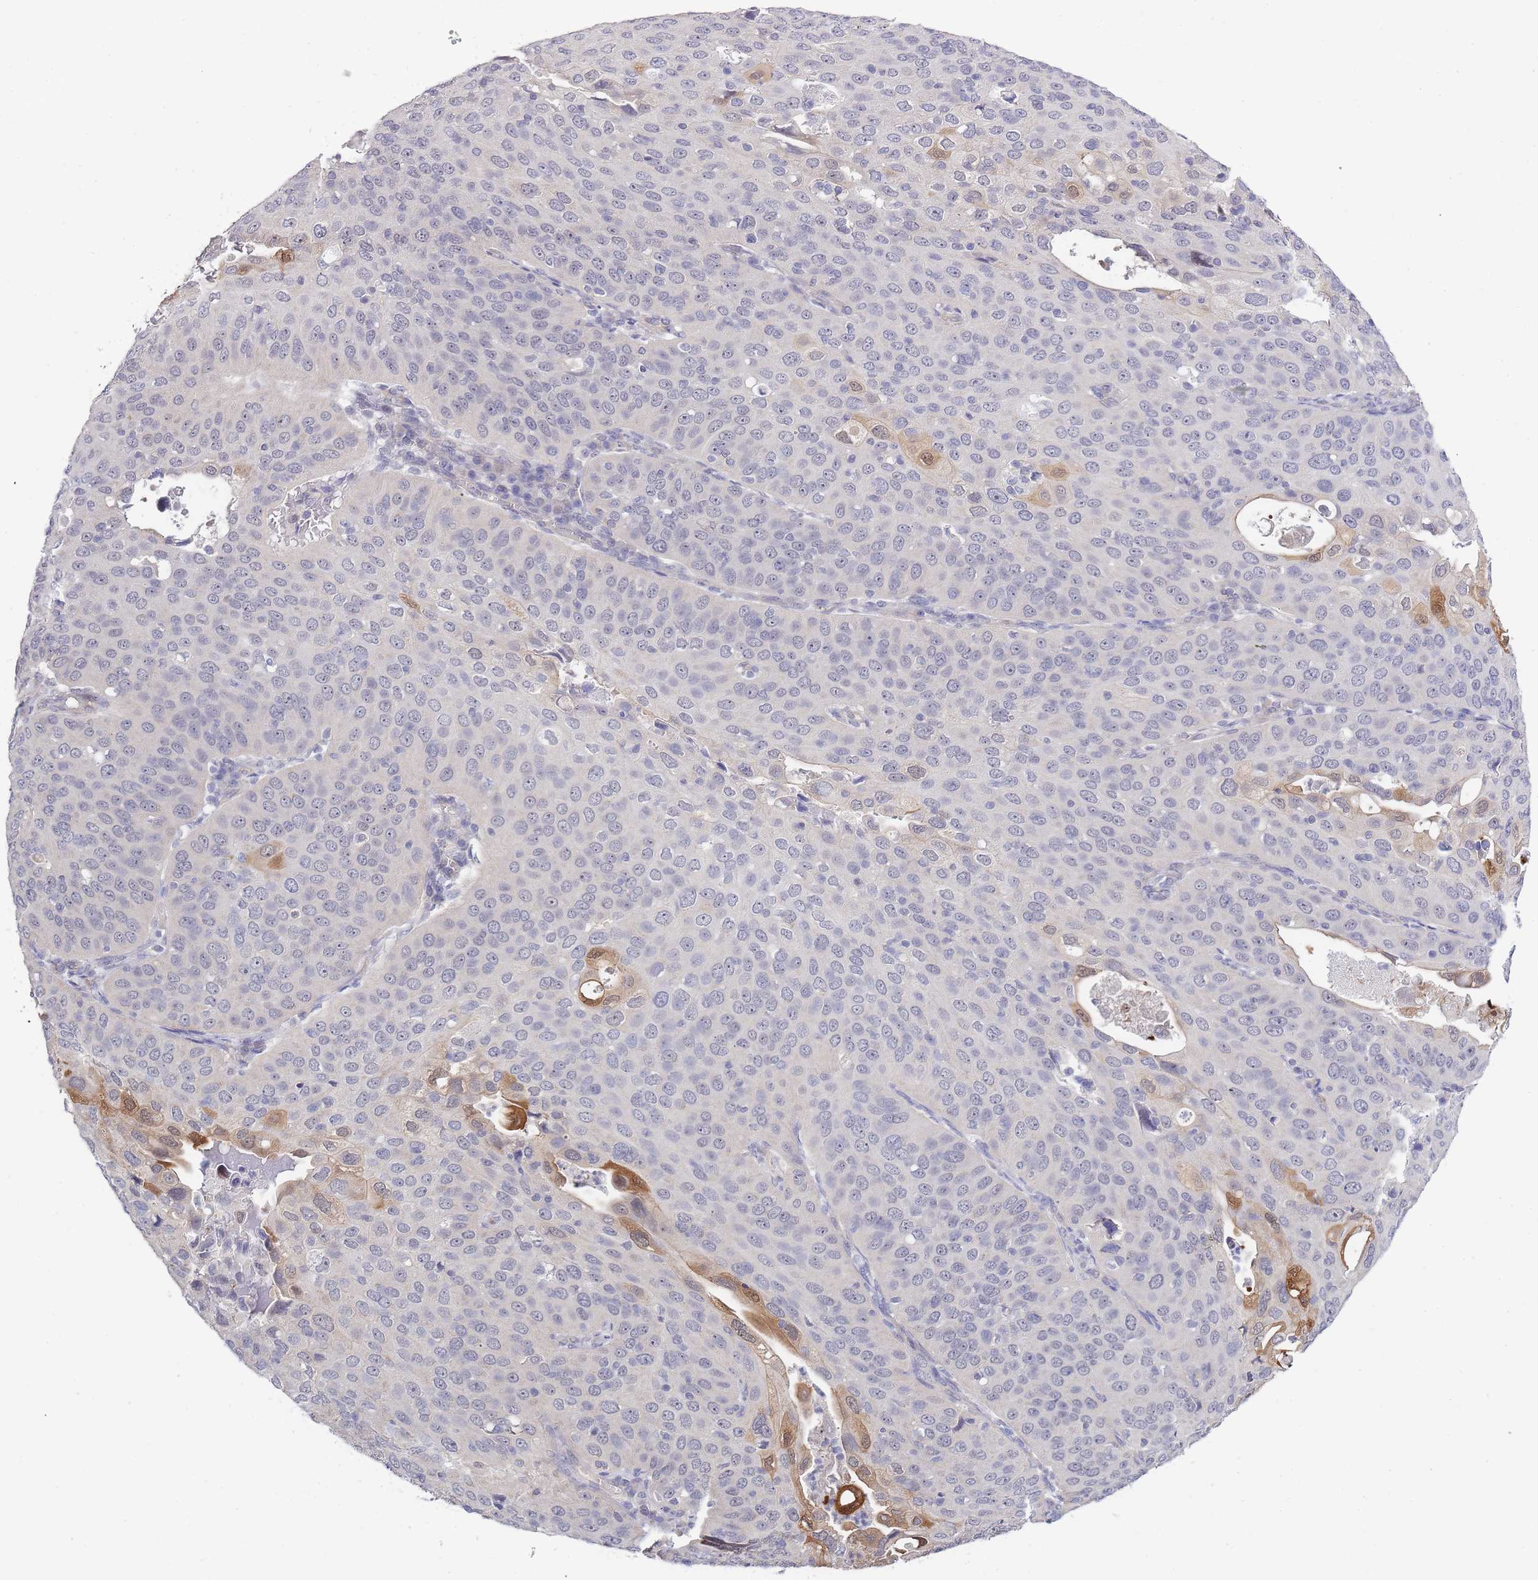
{"staining": {"intensity": "moderate", "quantity": "<25%", "location": "cytoplasmic/membranous,nuclear"}, "tissue": "cervical cancer", "cell_type": "Tumor cells", "image_type": "cancer", "snomed": [{"axis": "morphology", "description": "Squamous cell carcinoma, NOS"}, {"axis": "topography", "description": "Cervix"}], "caption": "Squamous cell carcinoma (cervical) stained with a brown dye reveals moderate cytoplasmic/membranous and nuclear positive positivity in approximately <25% of tumor cells.", "gene": "C19orf25", "patient": {"sex": "female", "age": 36}}